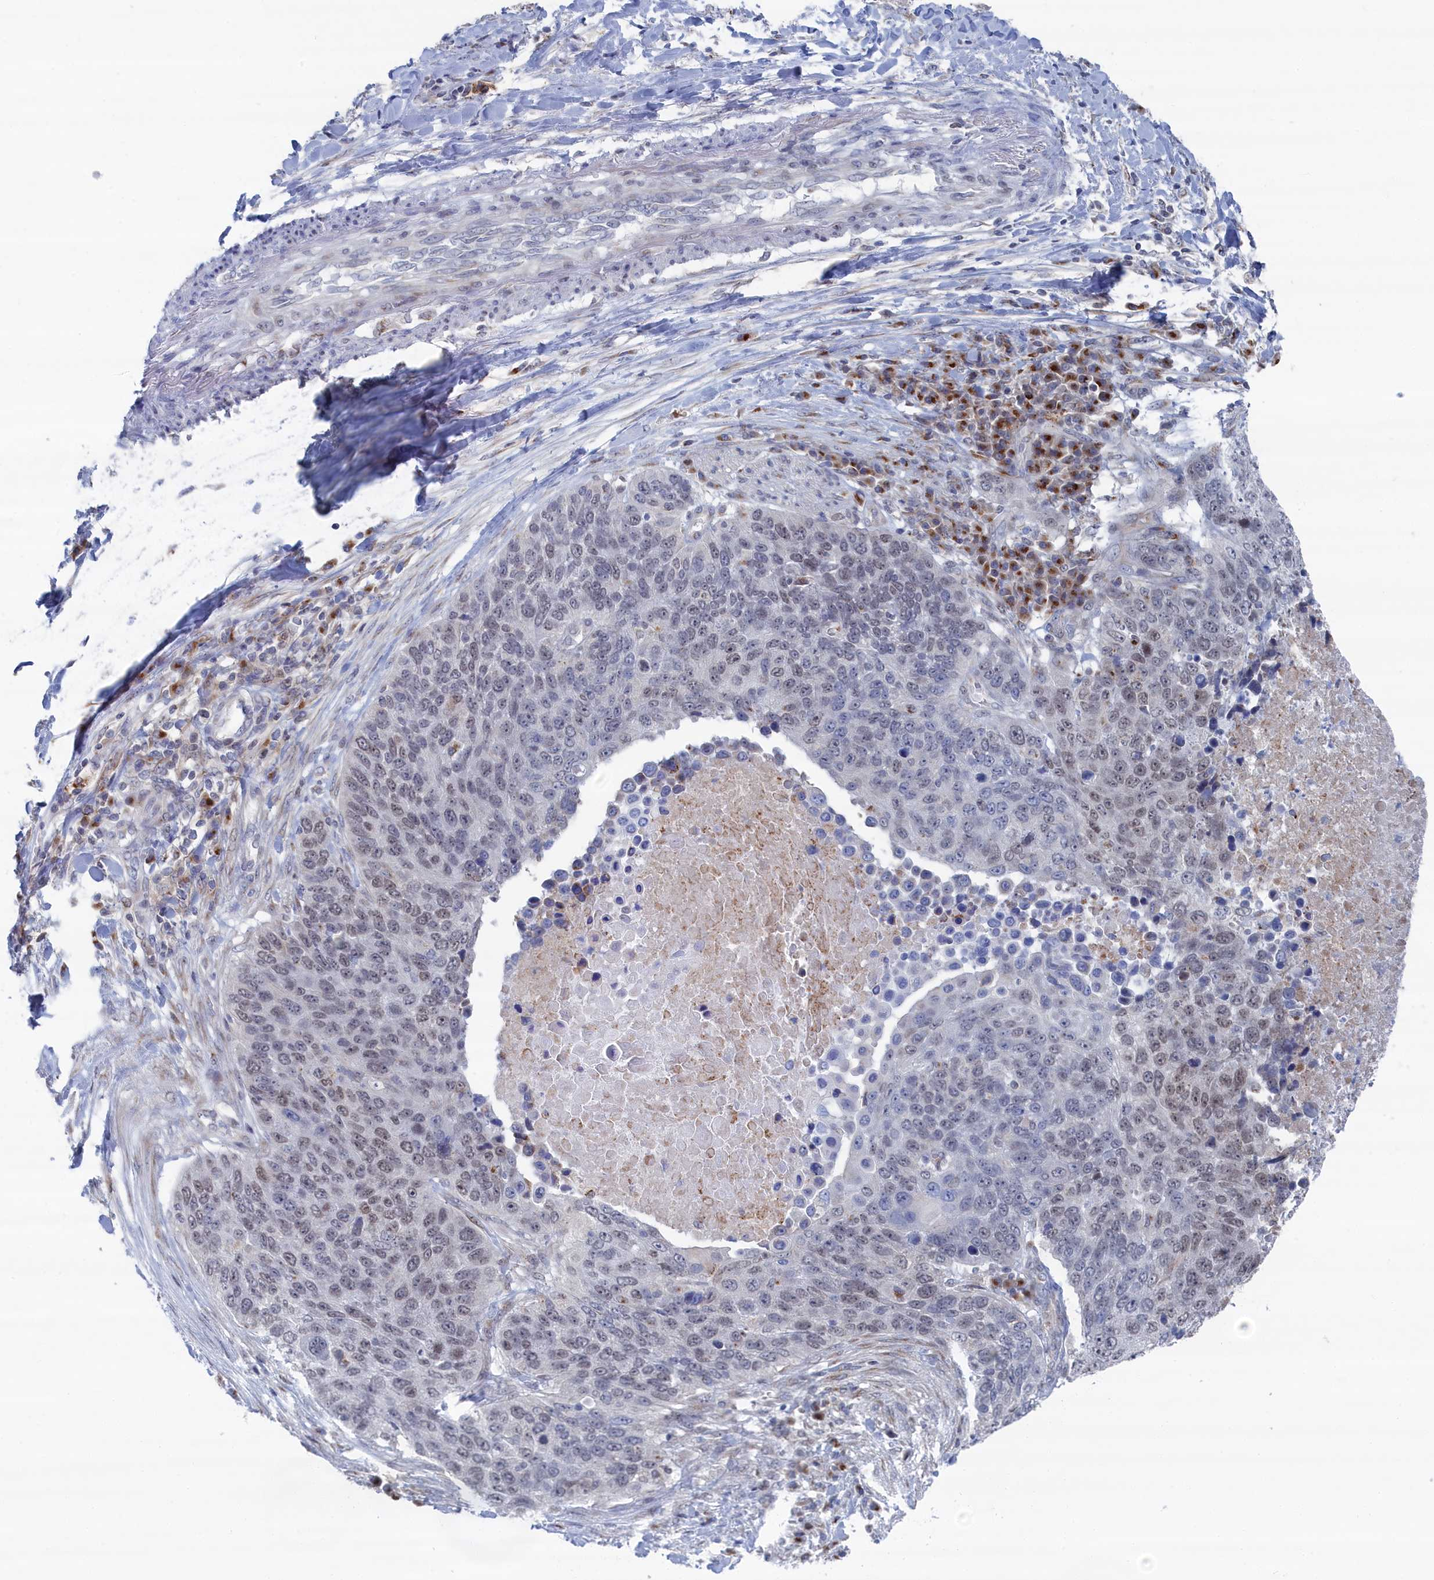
{"staining": {"intensity": "weak", "quantity": "25%-75%", "location": "nuclear"}, "tissue": "lung cancer", "cell_type": "Tumor cells", "image_type": "cancer", "snomed": [{"axis": "morphology", "description": "Normal tissue, NOS"}, {"axis": "morphology", "description": "Squamous cell carcinoma, NOS"}, {"axis": "topography", "description": "Lymph node"}, {"axis": "topography", "description": "Lung"}], "caption": "Squamous cell carcinoma (lung) was stained to show a protein in brown. There is low levels of weak nuclear positivity in about 25%-75% of tumor cells.", "gene": "IRX1", "patient": {"sex": "male", "age": 66}}